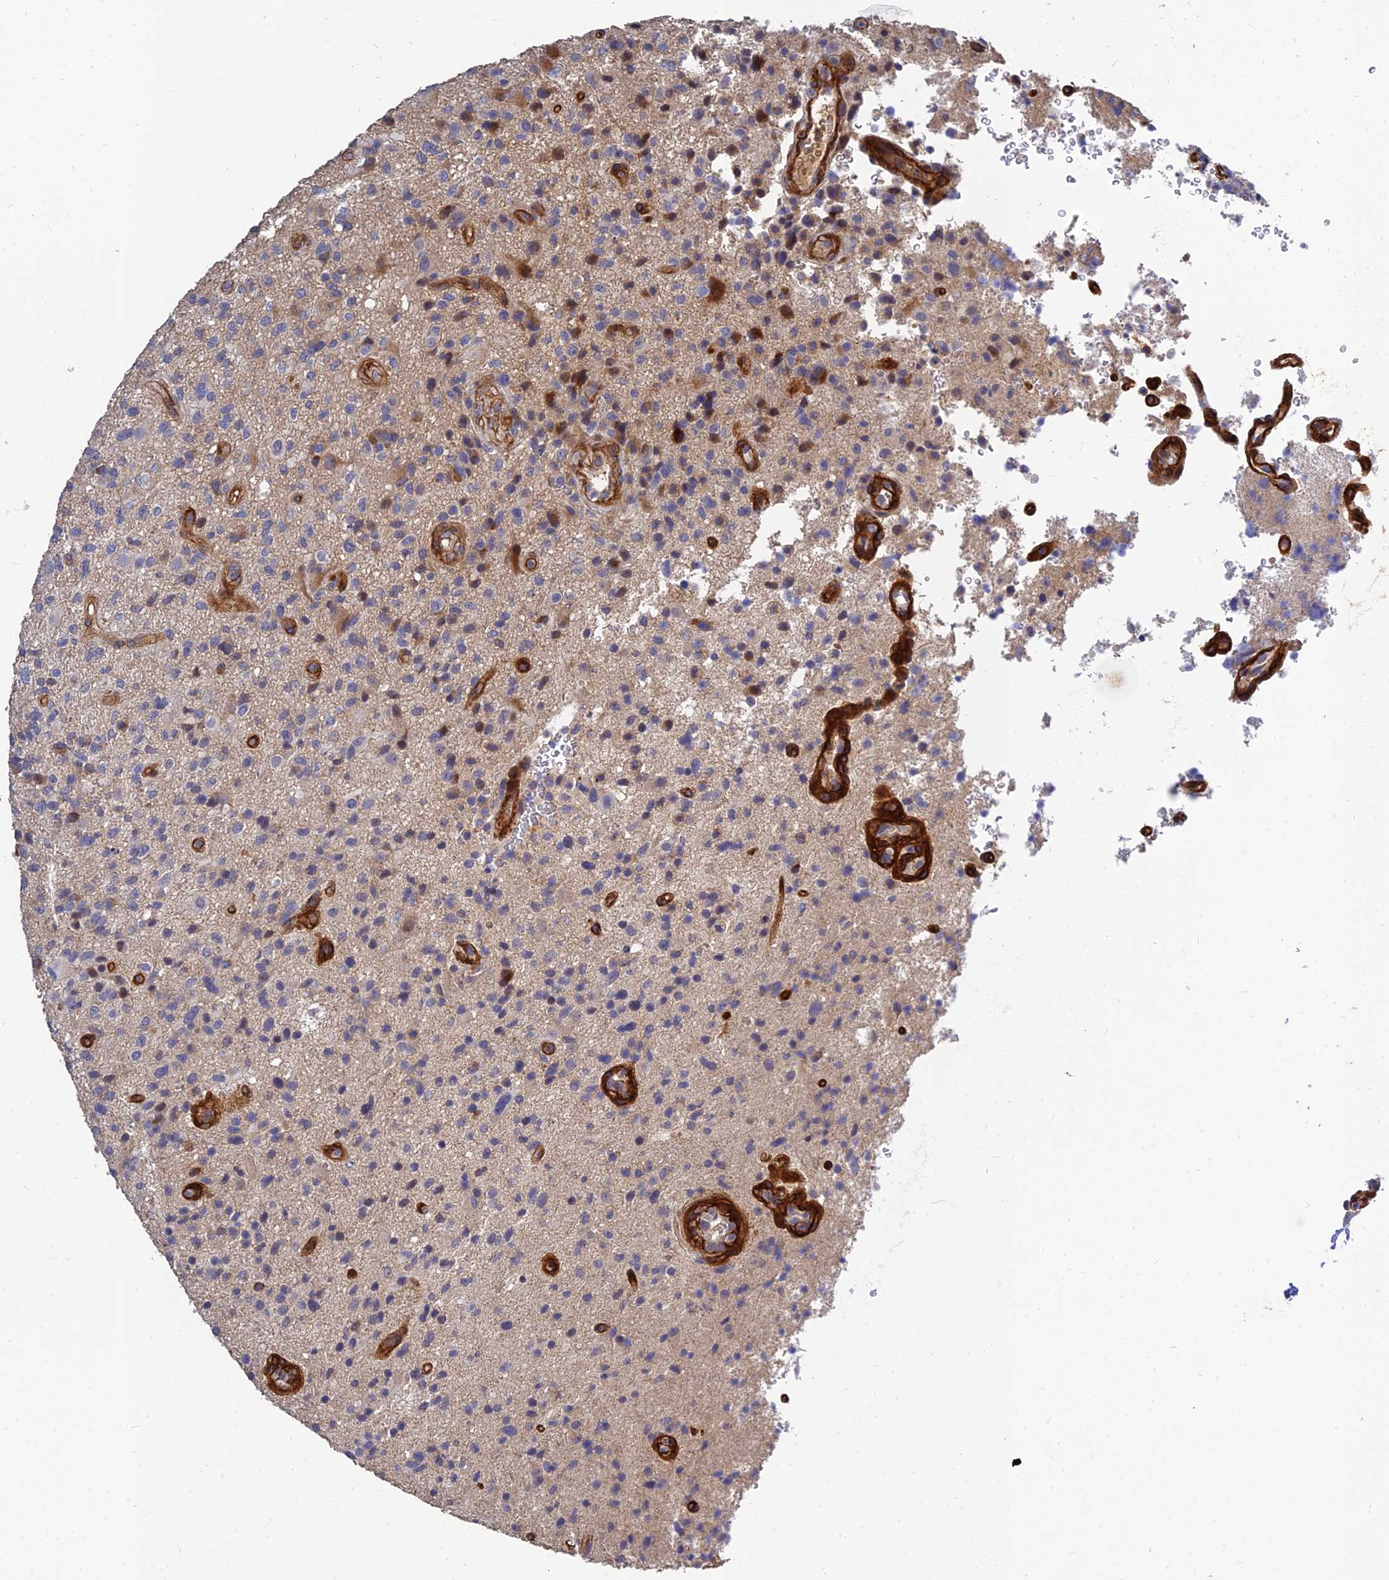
{"staining": {"intensity": "negative", "quantity": "none", "location": "none"}, "tissue": "glioma", "cell_type": "Tumor cells", "image_type": "cancer", "snomed": [{"axis": "morphology", "description": "Glioma, malignant, High grade"}, {"axis": "topography", "description": "Brain"}], "caption": "A histopathology image of malignant high-grade glioma stained for a protein shows no brown staining in tumor cells. Nuclei are stained in blue.", "gene": "MRPL35", "patient": {"sex": "male", "age": 47}}